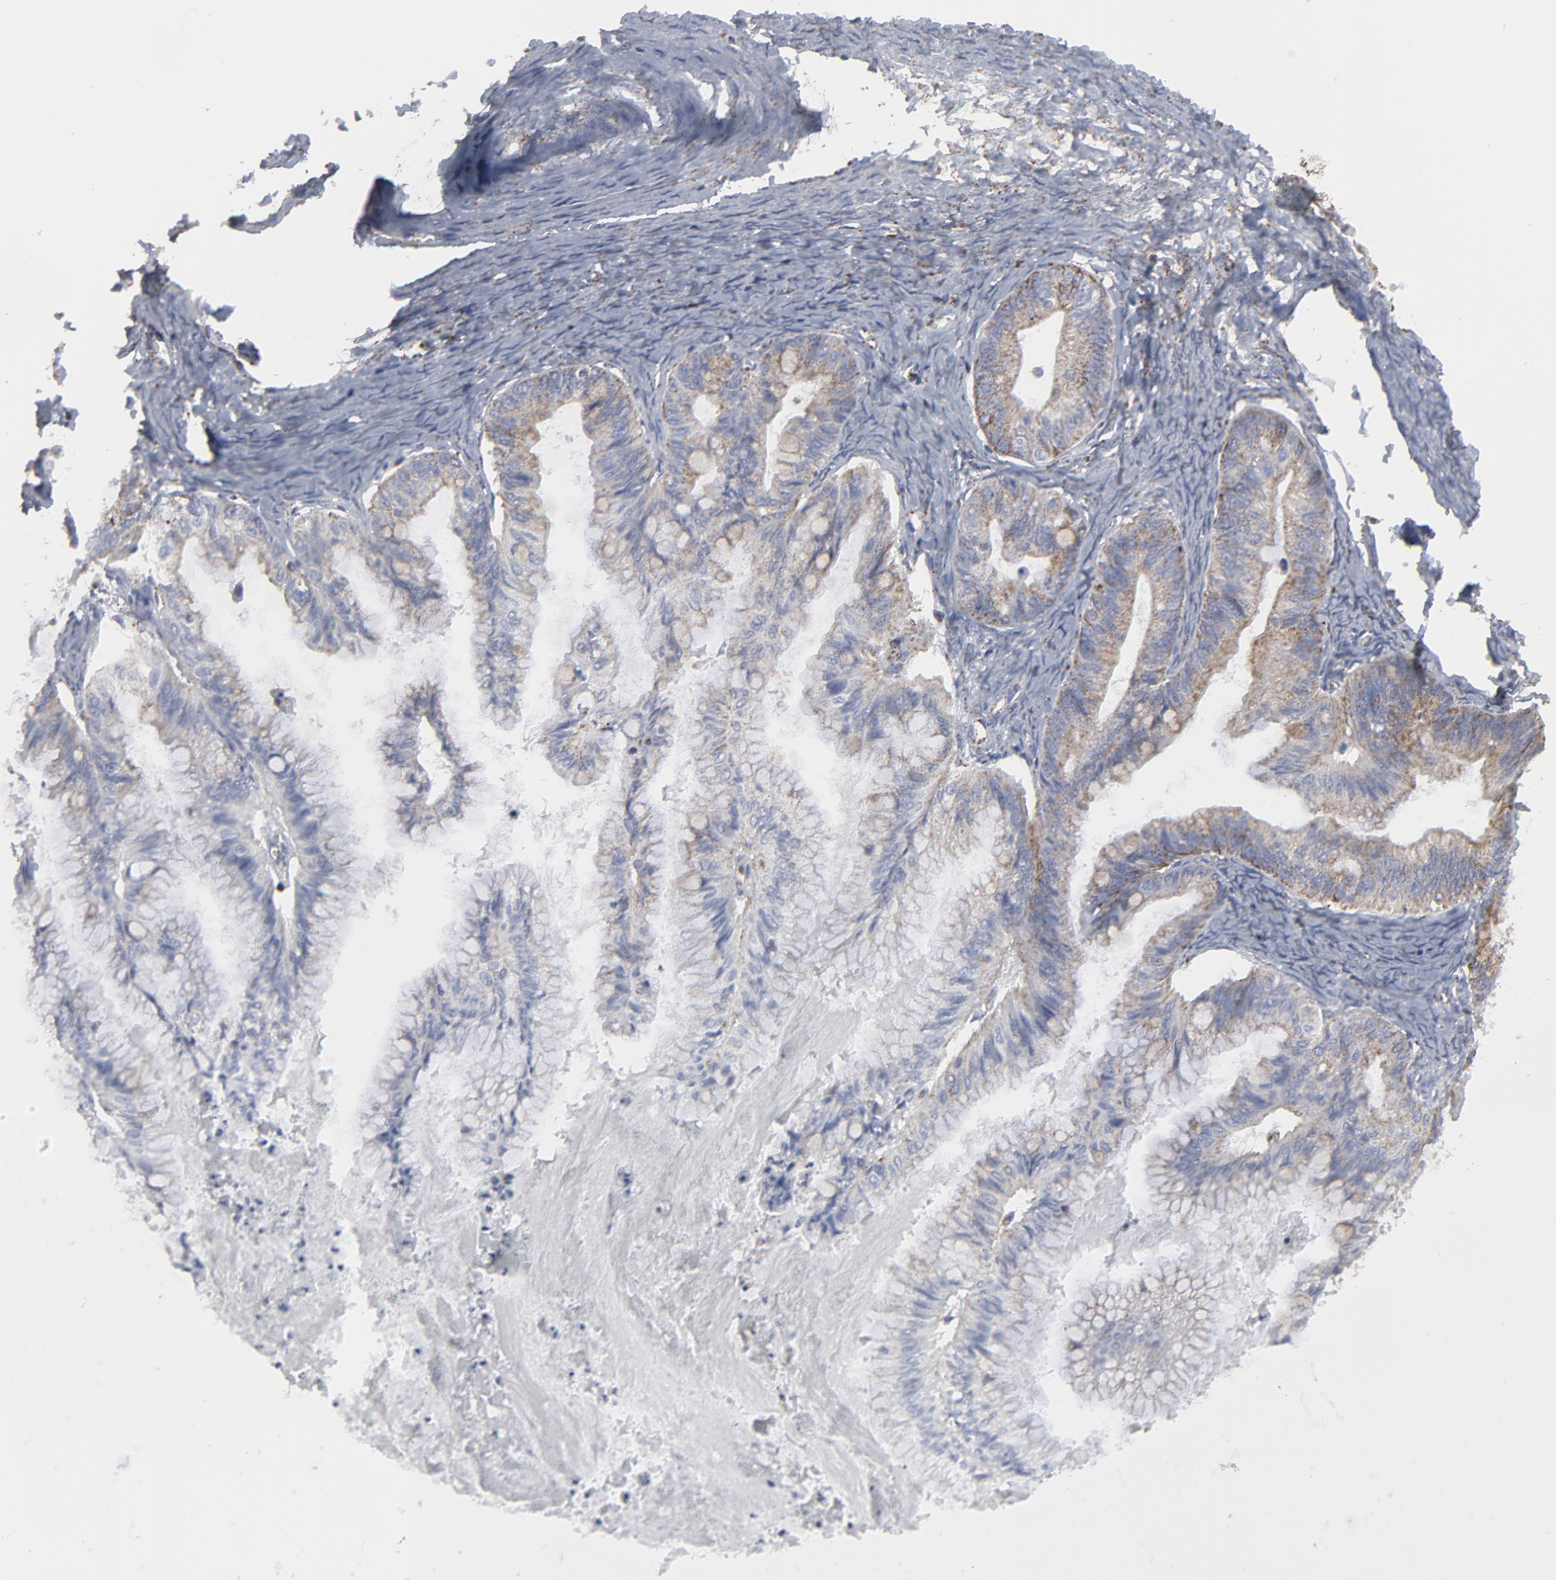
{"staining": {"intensity": "weak", "quantity": "<25%", "location": "cytoplasmic/membranous"}, "tissue": "ovarian cancer", "cell_type": "Tumor cells", "image_type": "cancer", "snomed": [{"axis": "morphology", "description": "Cystadenocarcinoma, mucinous, NOS"}, {"axis": "topography", "description": "Ovary"}], "caption": "This is an immunohistochemistry histopathology image of mucinous cystadenocarcinoma (ovarian). There is no expression in tumor cells.", "gene": "TXNRD2", "patient": {"sex": "female", "age": 57}}